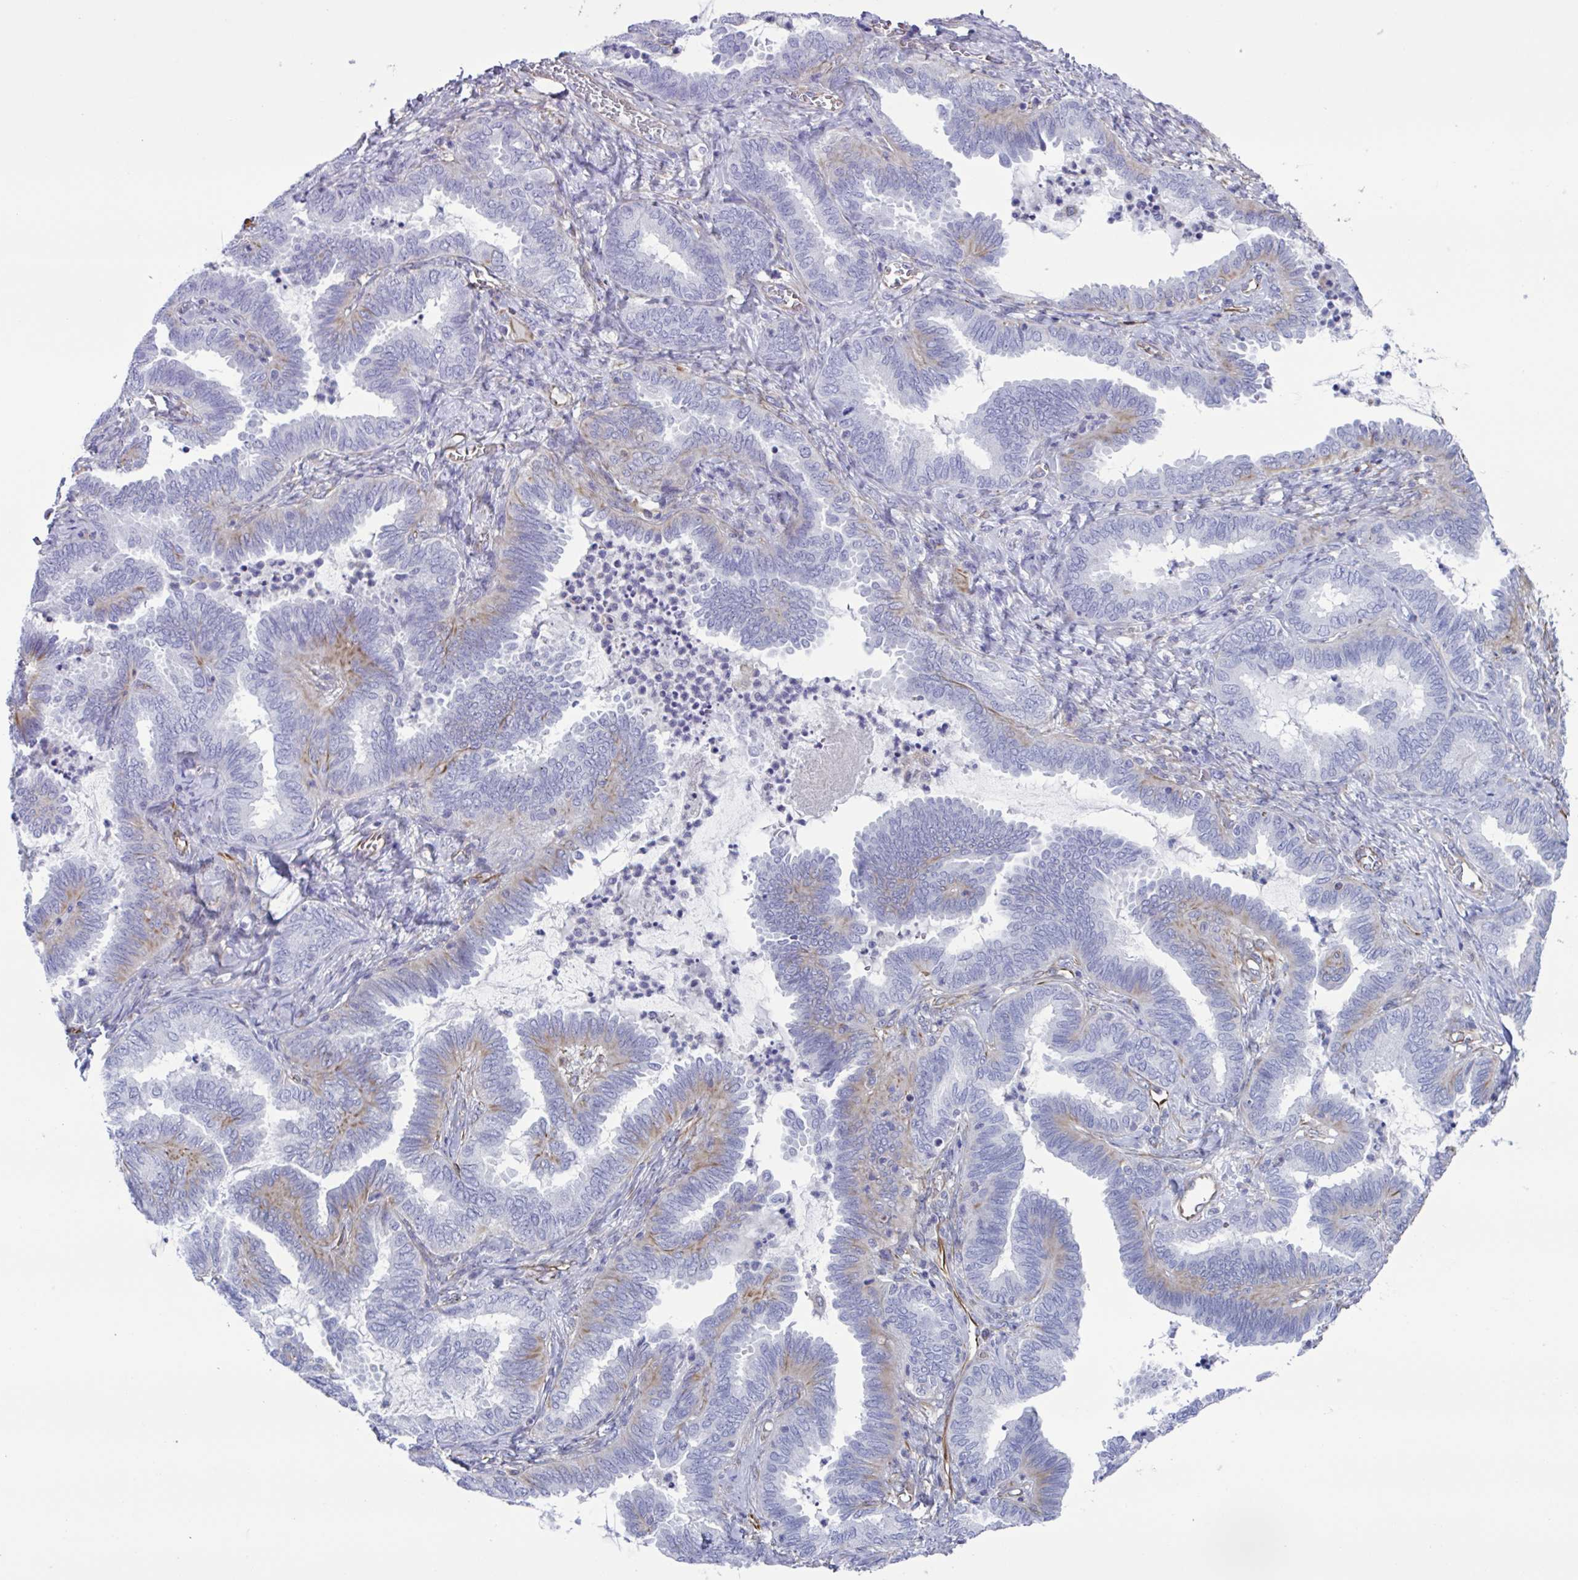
{"staining": {"intensity": "moderate", "quantity": "<25%", "location": "cytoplasmic/membranous"}, "tissue": "ovarian cancer", "cell_type": "Tumor cells", "image_type": "cancer", "snomed": [{"axis": "morphology", "description": "Carcinoma, endometroid"}, {"axis": "topography", "description": "Ovary"}], "caption": "Protein staining by immunohistochemistry shows moderate cytoplasmic/membranous expression in approximately <25% of tumor cells in ovarian endometroid carcinoma.", "gene": "TMEM86B", "patient": {"sex": "female", "age": 70}}